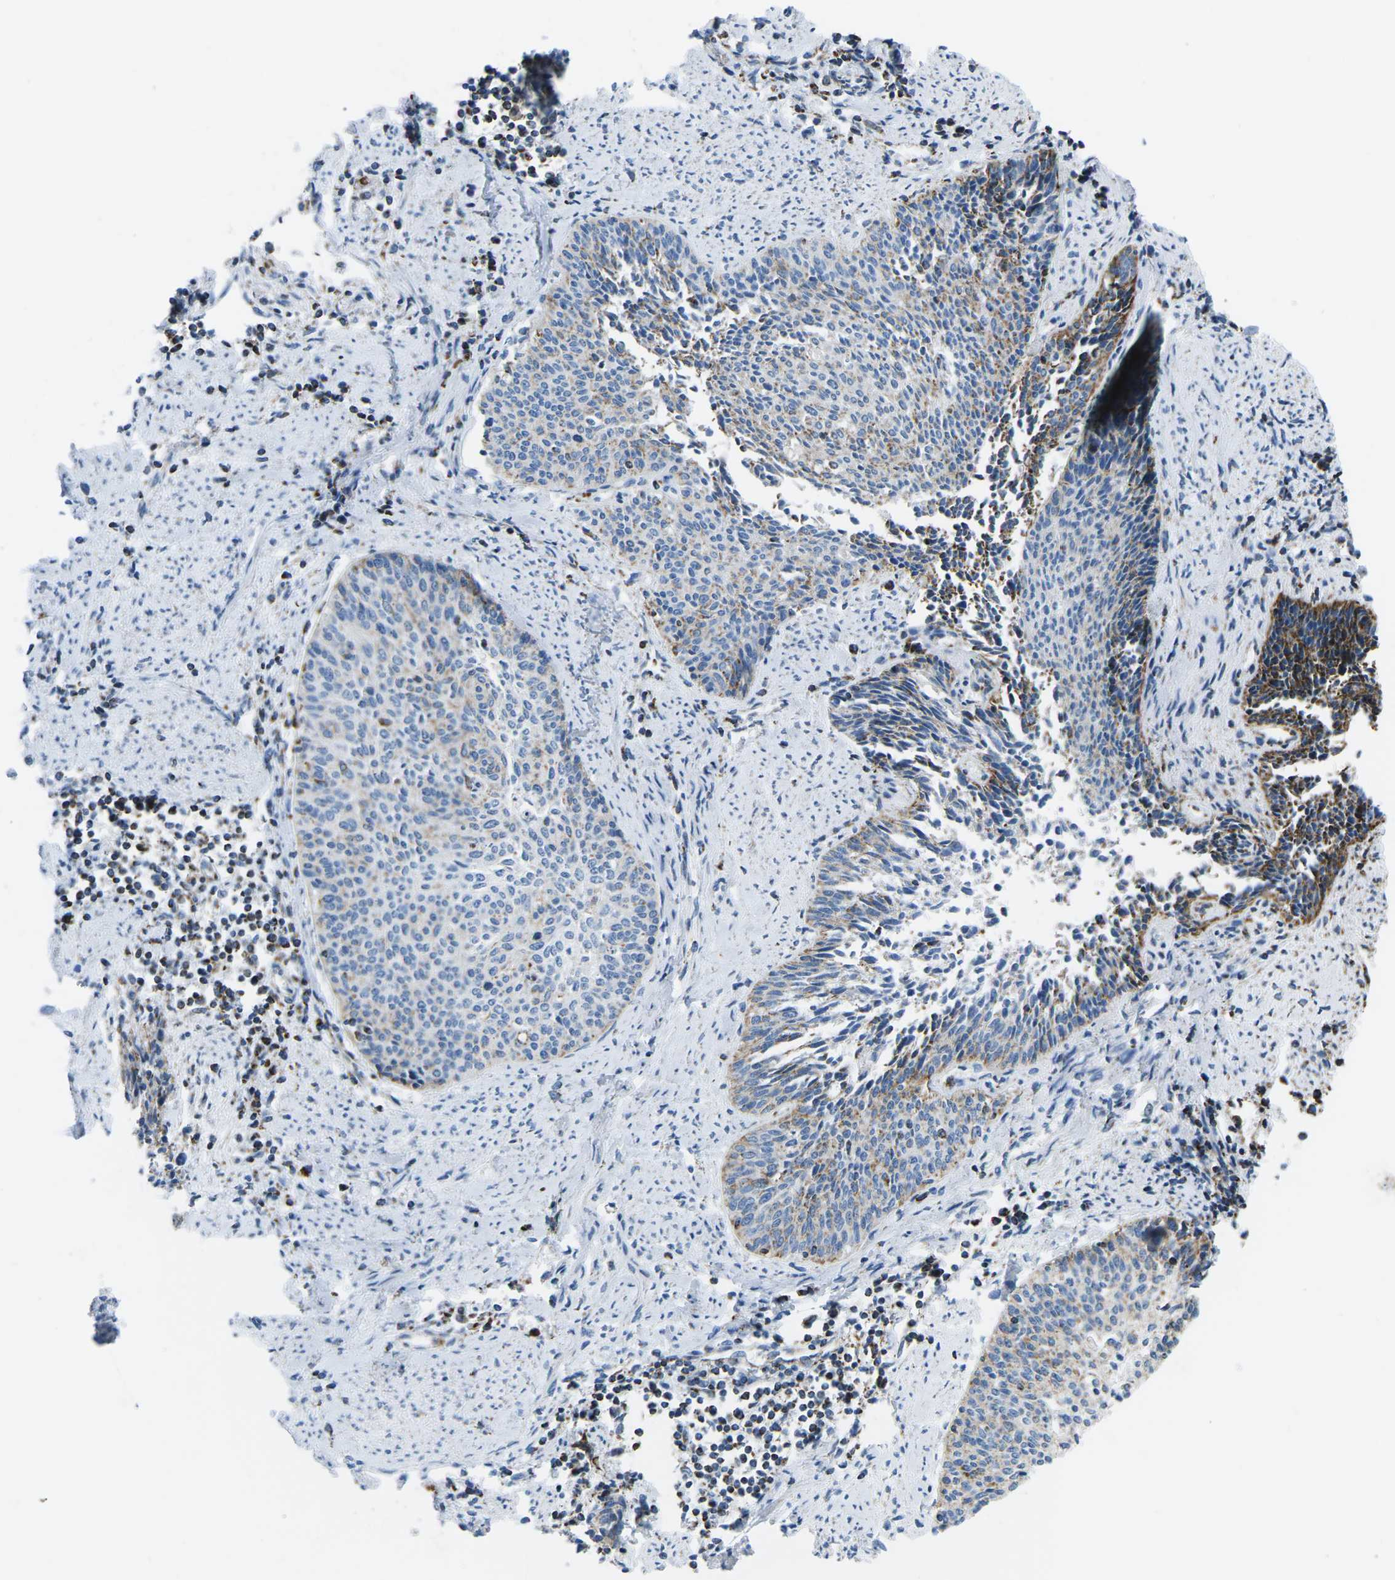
{"staining": {"intensity": "moderate", "quantity": "25%-75%", "location": "cytoplasmic/membranous"}, "tissue": "cervical cancer", "cell_type": "Tumor cells", "image_type": "cancer", "snomed": [{"axis": "morphology", "description": "Squamous cell carcinoma, NOS"}, {"axis": "topography", "description": "Cervix"}], "caption": "Immunohistochemical staining of human cervical cancer (squamous cell carcinoma) demonstrates moderate cytoplasmic/membranous protein staining in approximately 25%-75% of tumor cells.", "gene": "COX6C", "patient": {"sex": "female", "age": 55}}